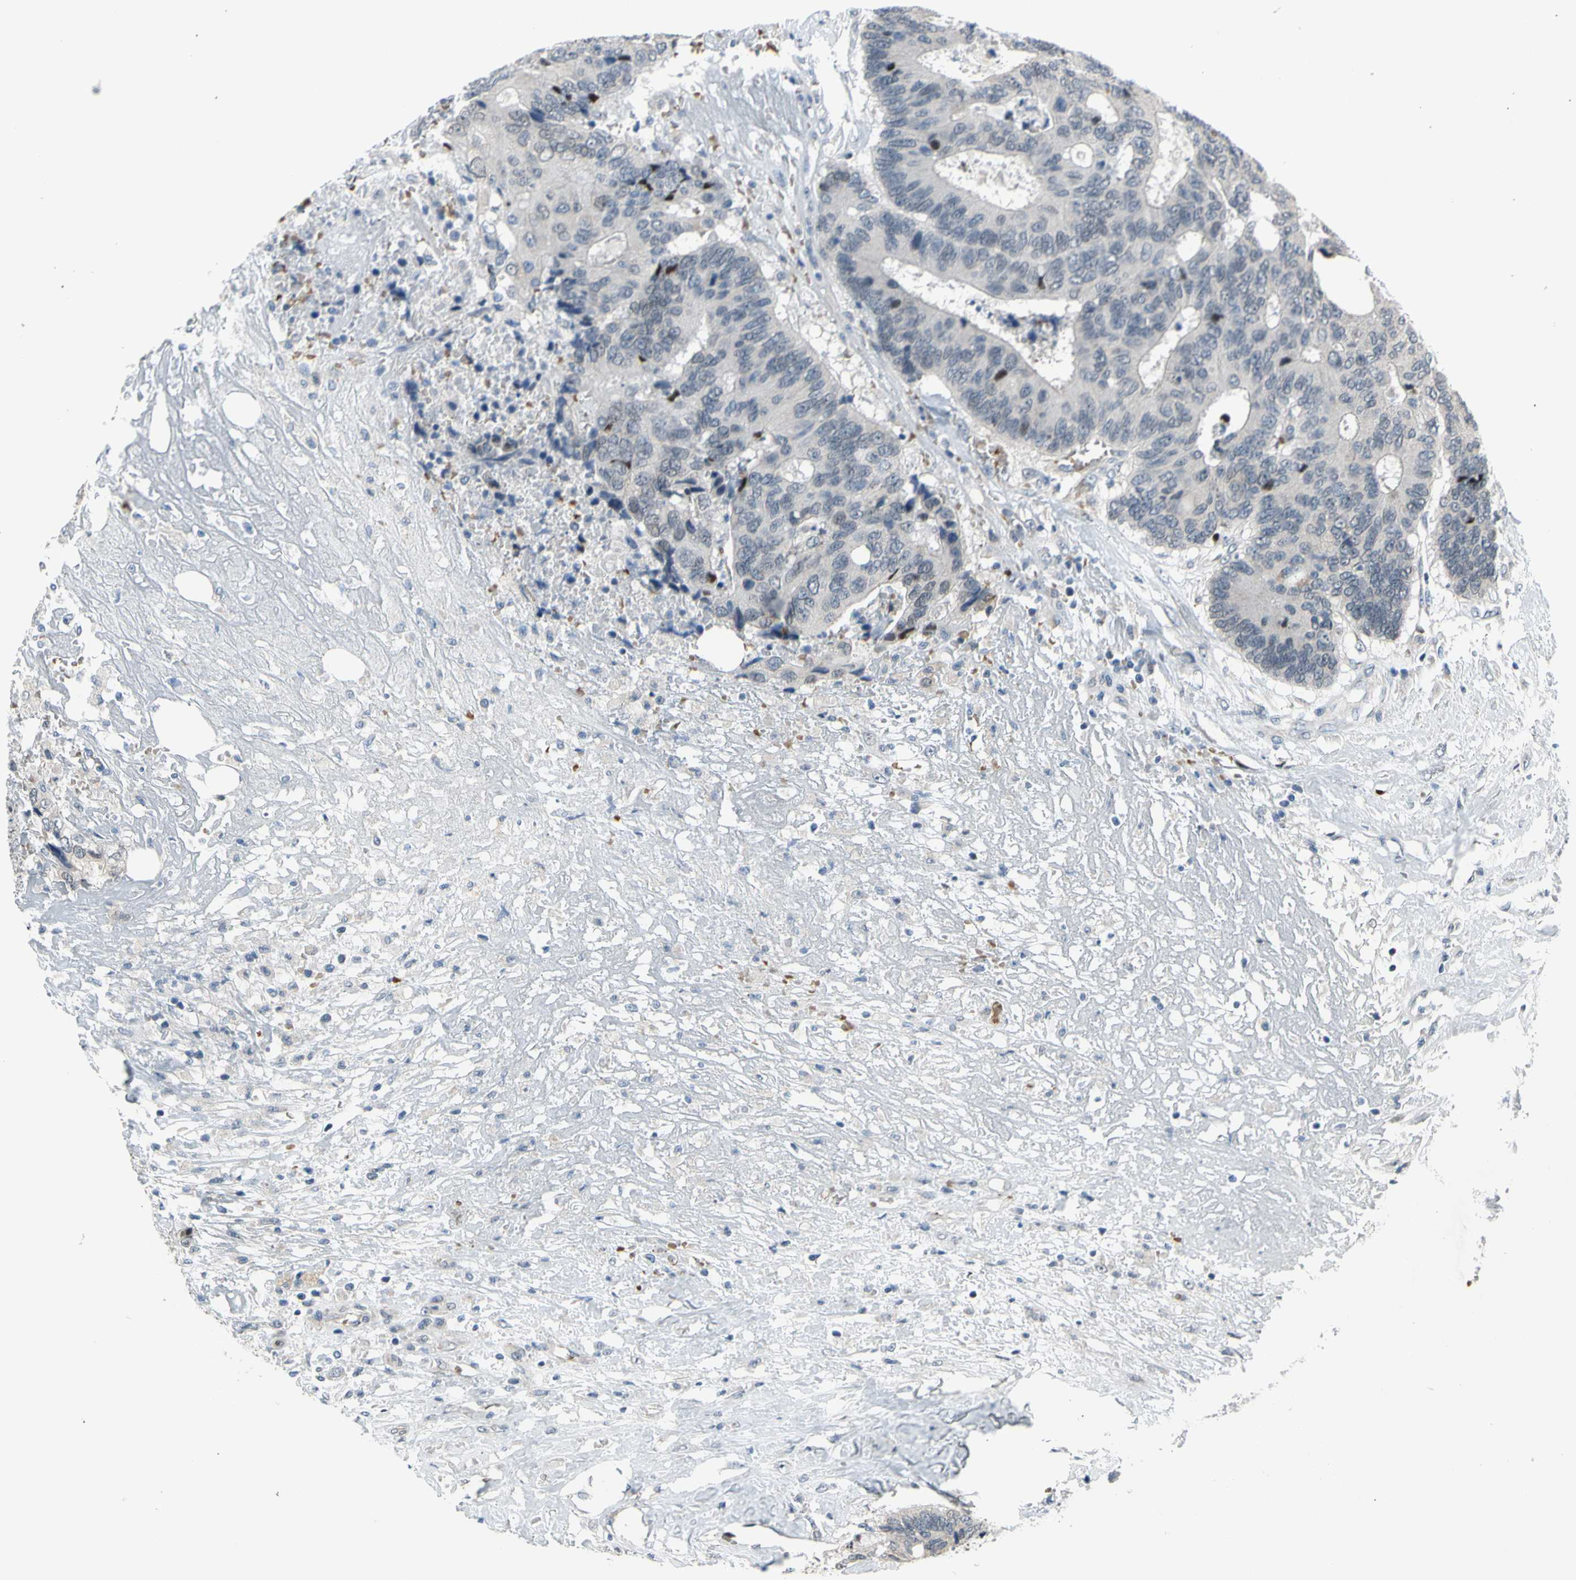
{"staining": {"intensity": "moderate", "quantity": "<25%", "location": "nuclear"}, "tissue": "colorectal cancer", "cell_type": "Tumor cells", "image_type": "cancer", "snomed": [{"axis": "morphology", "description": "Adenocarcinoma, NOS"}, {"axis": "topography", "description": "Rectum"}], "caption": "Adenocarcinoma (colorectal) stained for a protein (brown) reveals moderate nuclear positive expression in about <25% of tumor cells.", "gene": "ZNF184", "patient": {"sex": "male", "age": 55}}